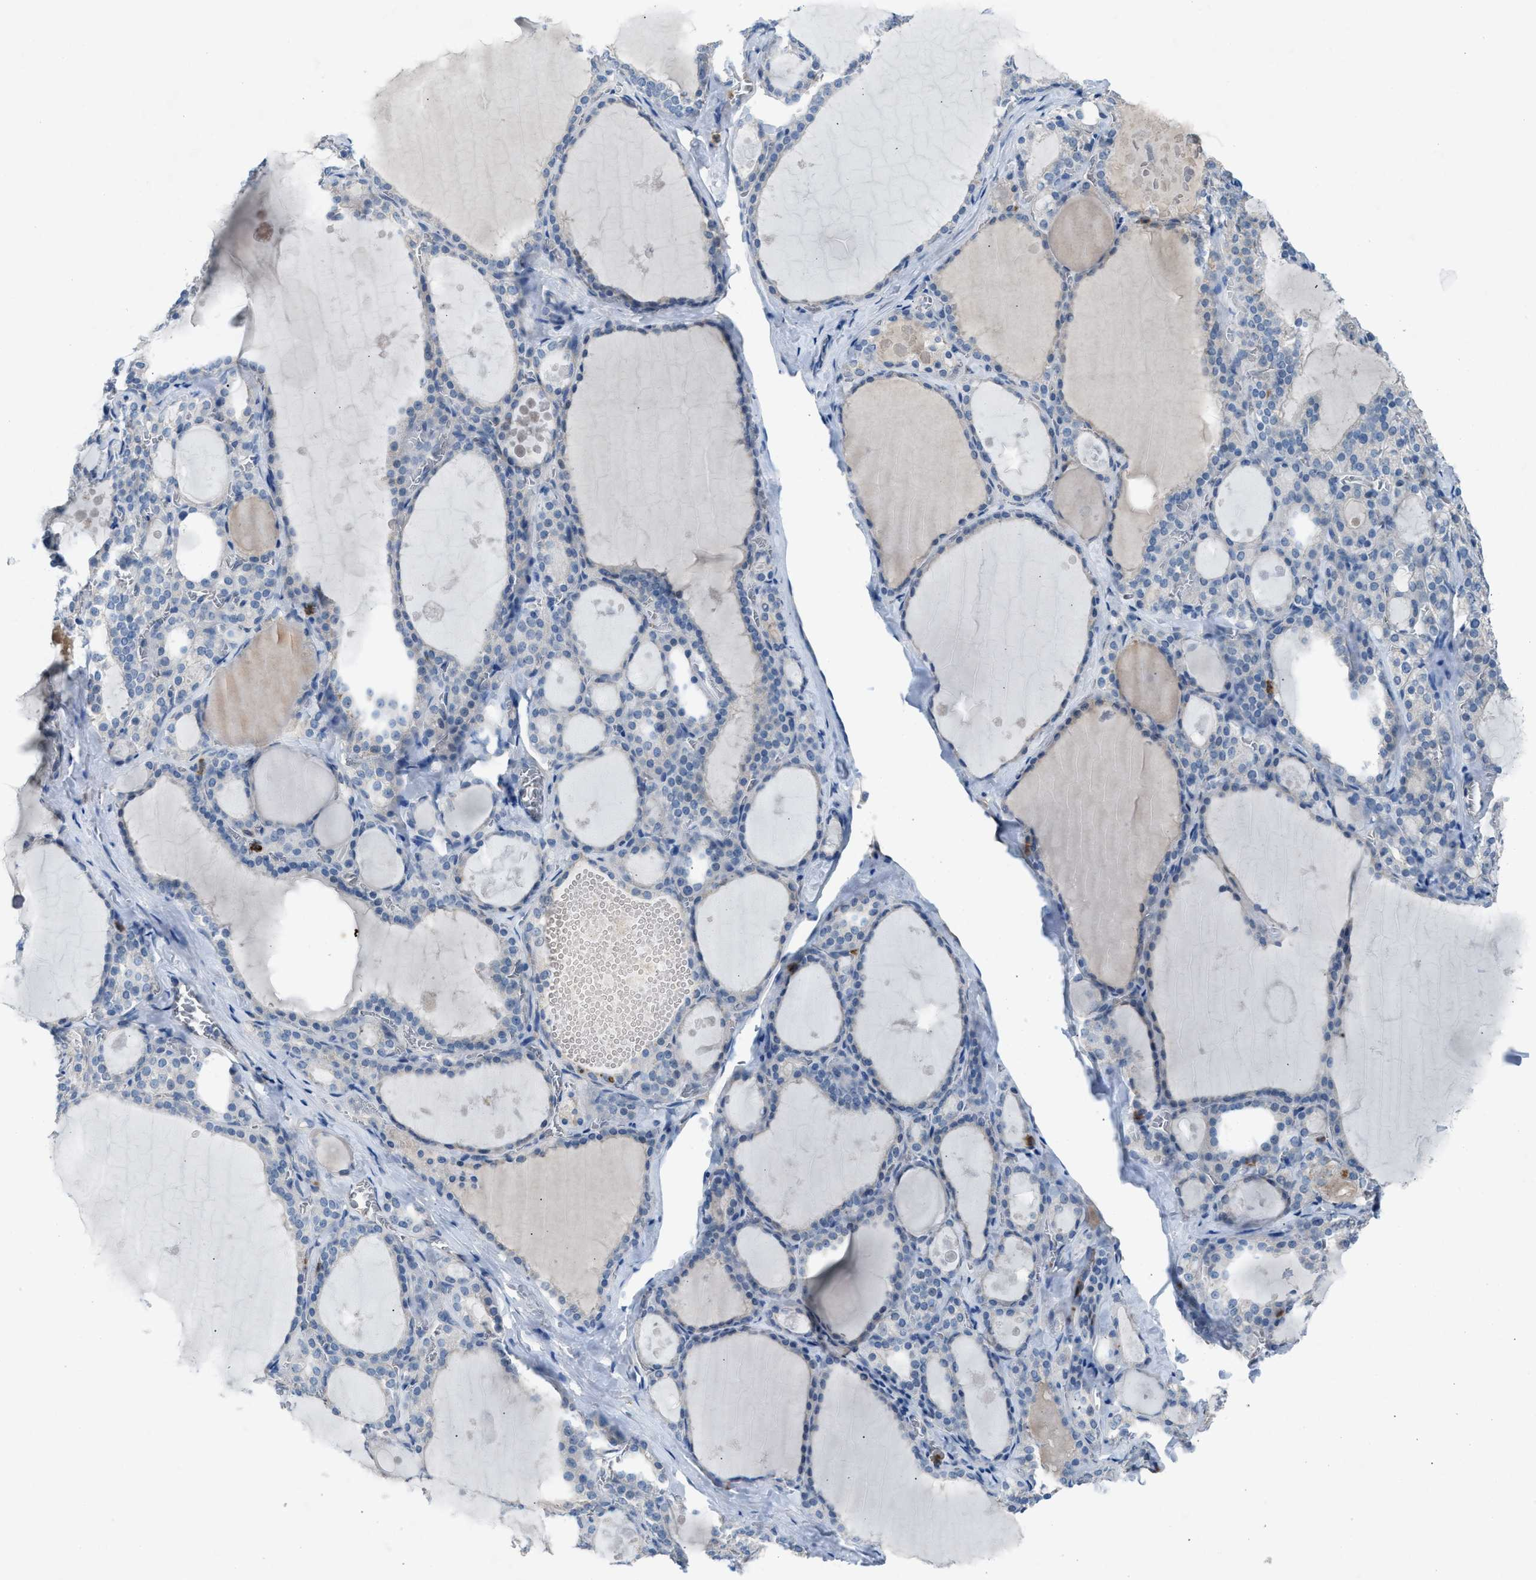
{"staining": {"intensity": "negative", "quantity": "none", "location": "none"}, "tissue": "thyroid gland", "cell_type": "Glandular cells", "image_type": "normal", "snomed": [{"axis": "morphology", "description": "Normal tissue, NOS"}, {"axis": "topography", "description": "Thyroid gland"}], "caption": "The IHC photomicrograph has no significant positivity in glandular cells of thyroid gland. Brightfield microscopy of immunohistochemistry (IHC) stained with DAB (3,3'-diaminobenzidine) (brown) and hematoxylin (blue), captured at high magnification.", "gene": "CFAP77", "patient": {"sex": "male", "age": 56}}